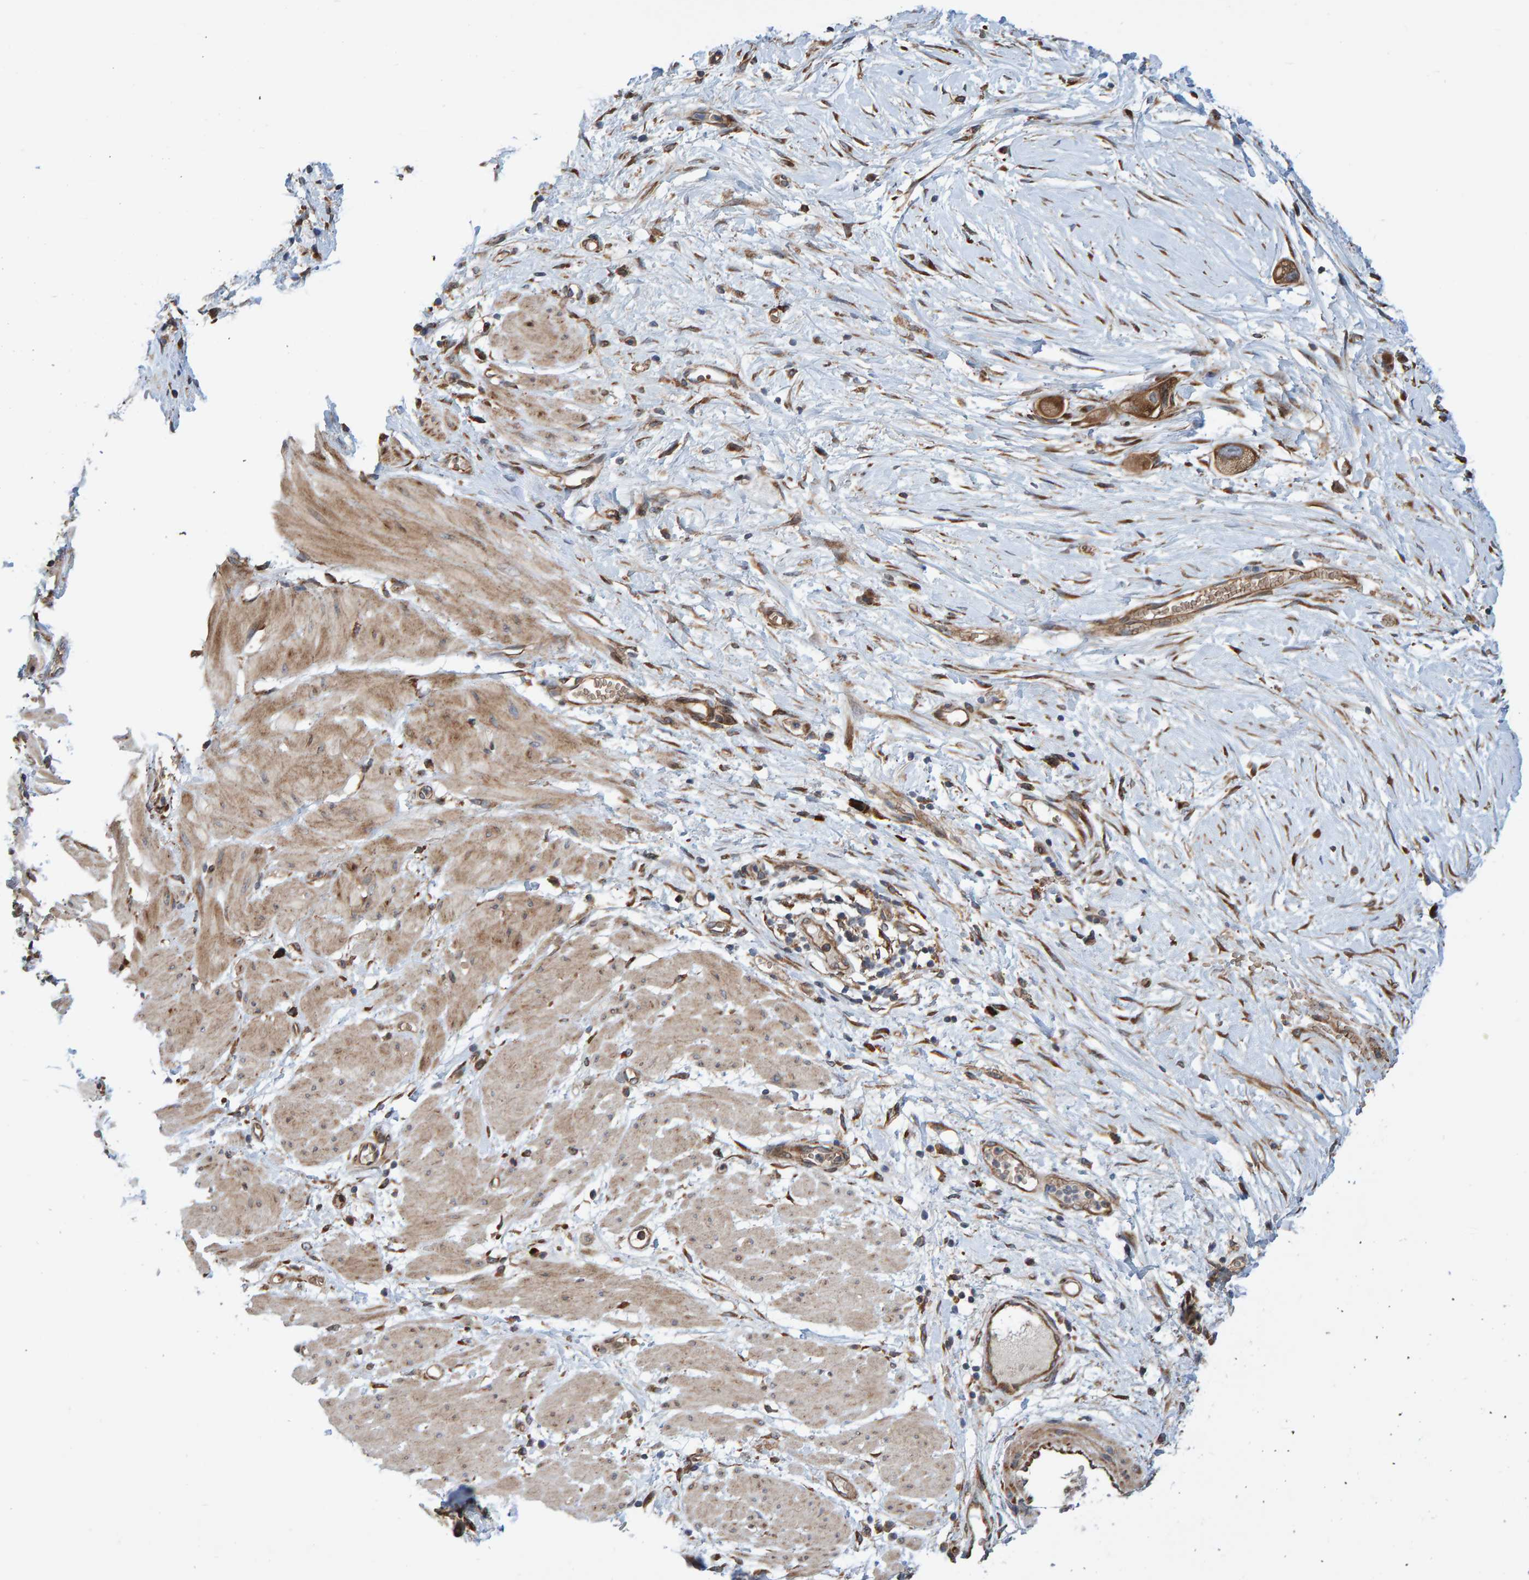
{"staining": {"intensity": "moderate", "quantity": ">75%", "location": "cytoplasmic/membranous"}, "tissue": "stomach cancer", "cell_type": "Tumor cells", "image_type": "cancer", "snomed": [{"axis": "morphology", "description": "Adenocarcinoma, NOS"}, {"axis": "topography", "description": "Stomach"}, {"axis": "topography", "description": "Stomach, lower"}], "caption": "Immunohistochemical staining of human stomach adenocarcinoma exhibits medium levels of moderate cytoplasmic/membranous protein expression in approximately >75% of tumor cells. Immunohistochemistry stains the protein of interest in brown and the nuclei are stained blue.", "gene": "KIAA0753", "patient": {"sex": "female", "age": 48}}